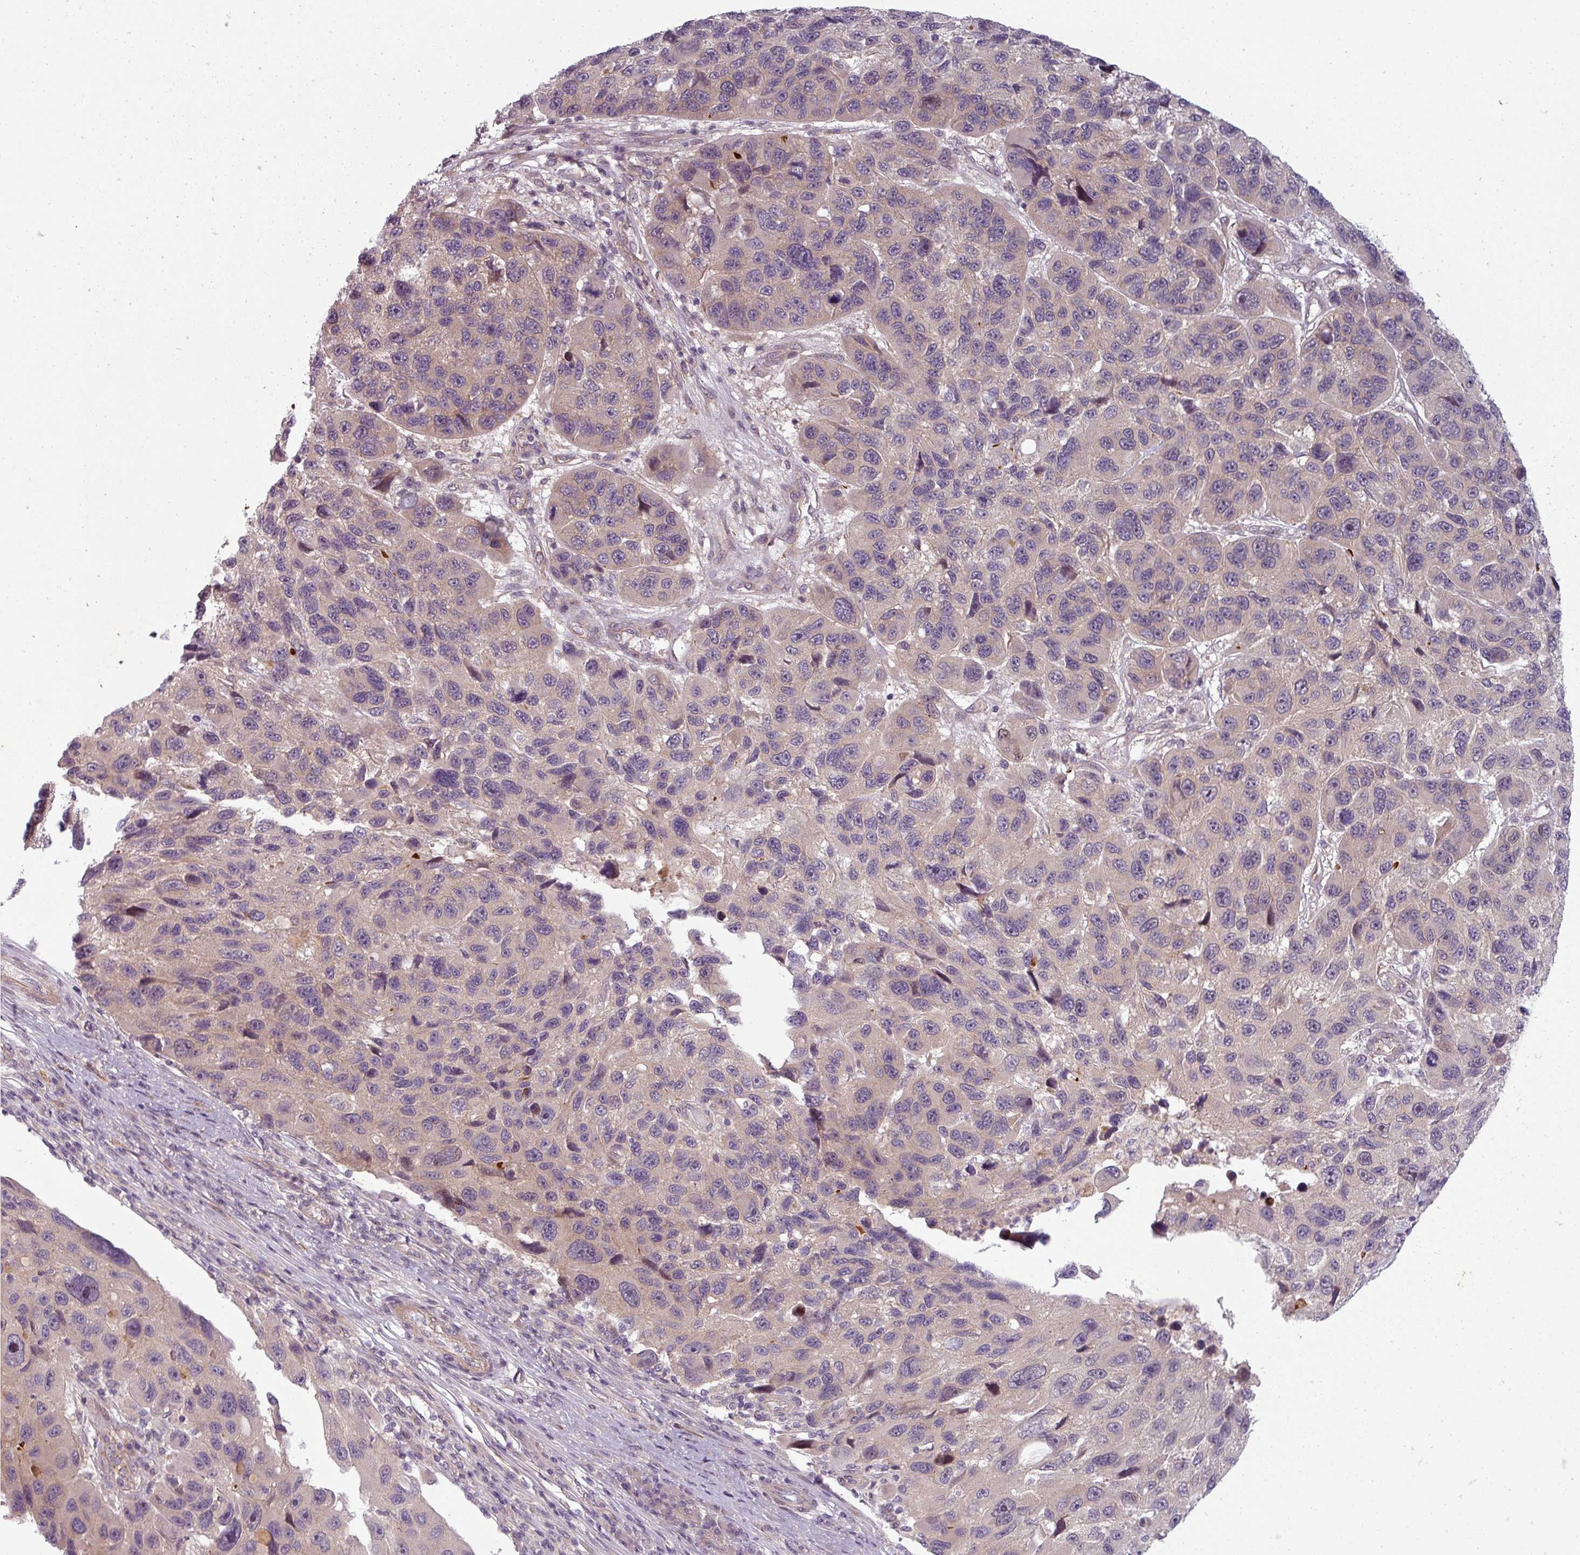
{"staining": {"intensity": "negative", "quantity": "none", "location": "none"}, "tissue": "melanoma", "cell_type": "Tumor cells", "image_type": "cancer", "snomed": [{"axis": "morphology", "description": "Malignant melanoma, NOS"}, {"axis": "topography", "description": "Skin"}], "caption": "Immunohistochemical staining of melanoma exhibits no significant expression in tumor cells.", "gene": "SLC16A9", "patient": {"sex": "male", "age": 53}}